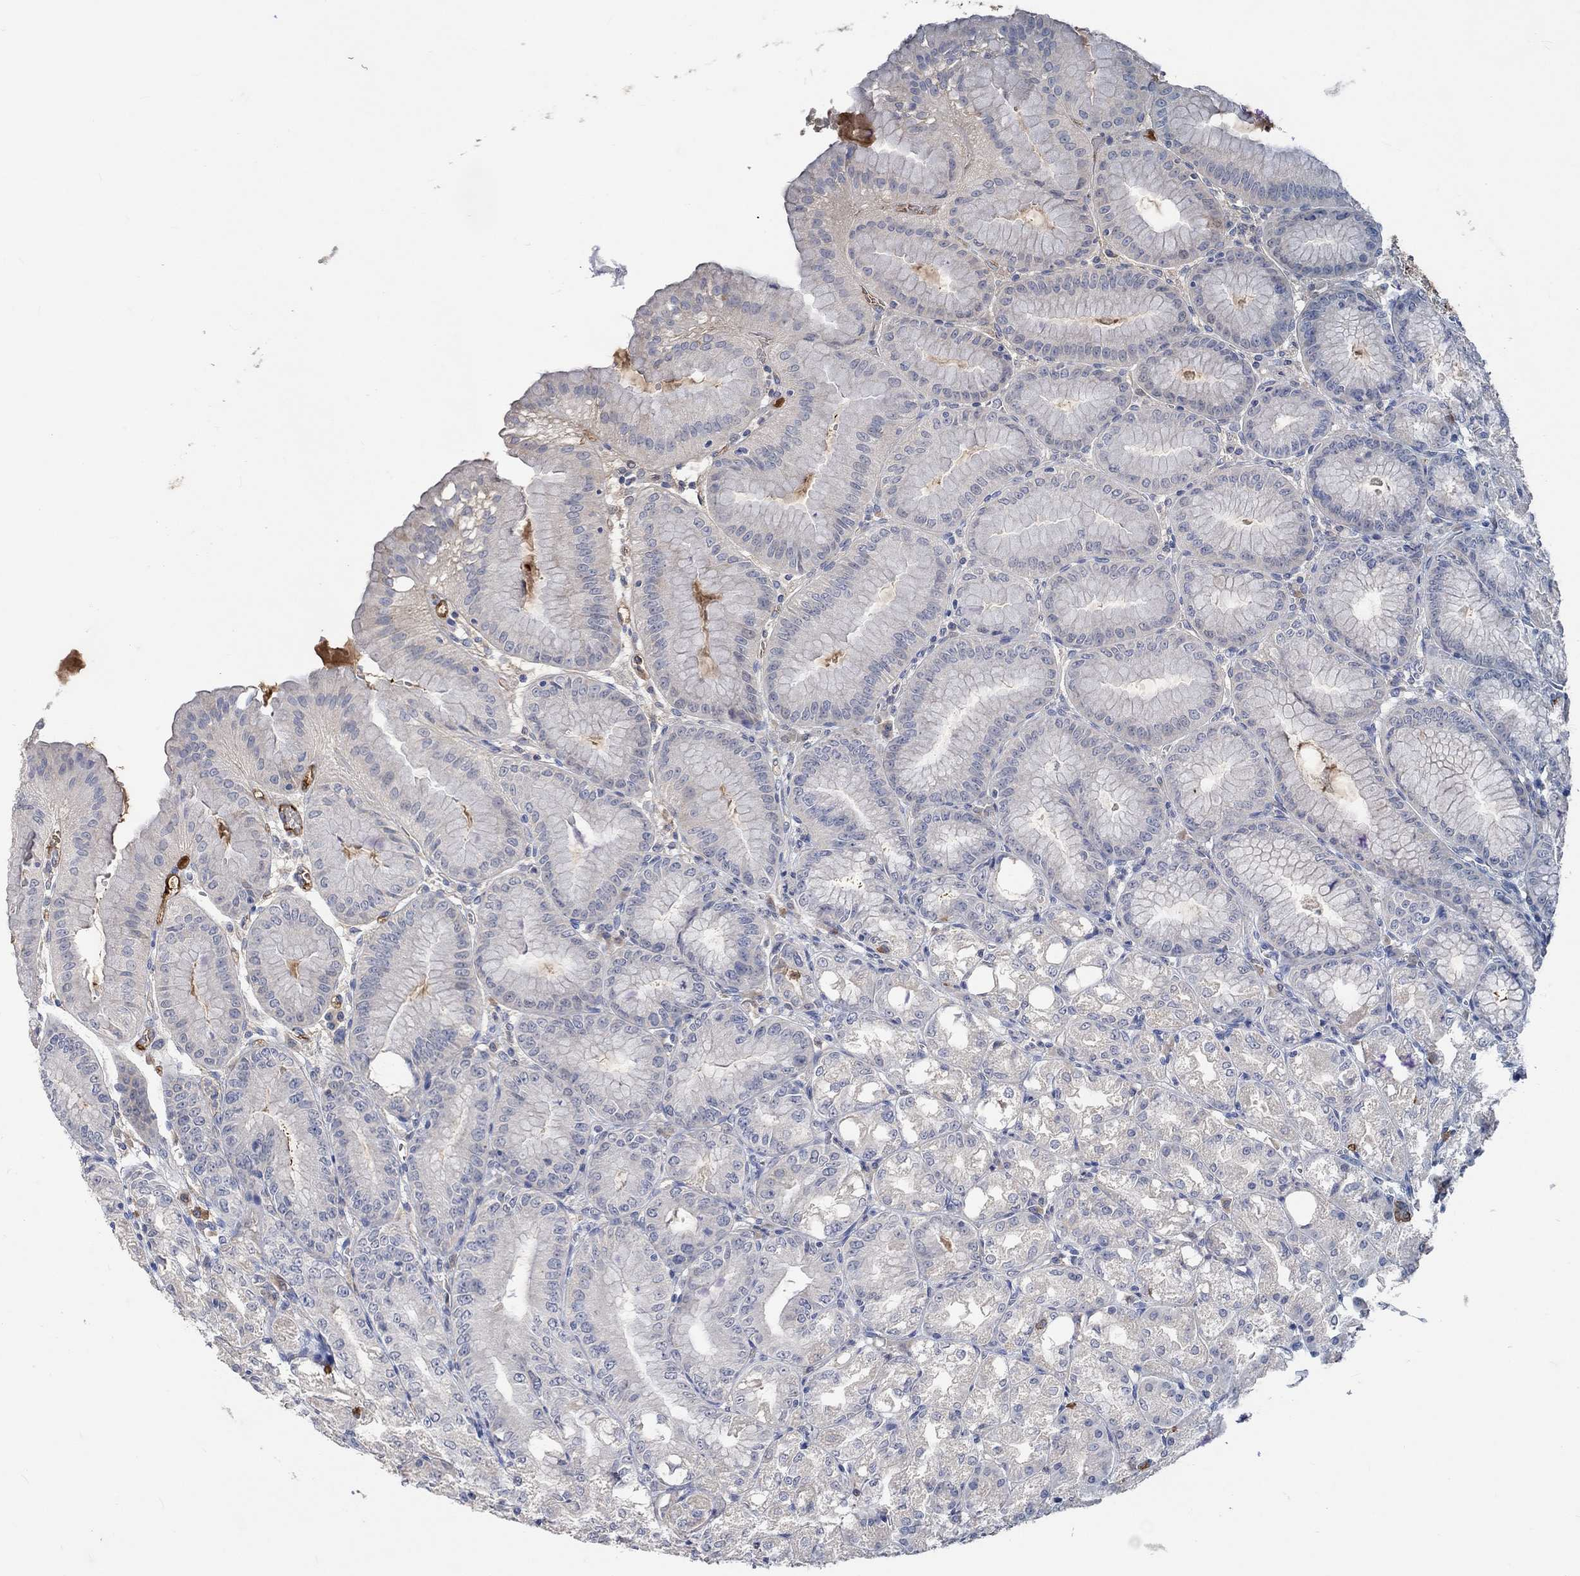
{"staining": {"intensity": "weak", "quantity": "<25%", "location": "cytoplasmic/membranous"}, "tissue": "stomach", "cell_type": "Glandular cells", "image_type": "normal", "snomed": [{"axis": "morphology", "description": "Normal tissue, NOS"}, {"axis": "topography", "description": "Stomach"}], "caption": "Immunohistochemical staining of benign human stomach demonstrates no significant expression in glandular cells.", "gene": "MSTN", "patient": {"sex": "male", "age": 71}}